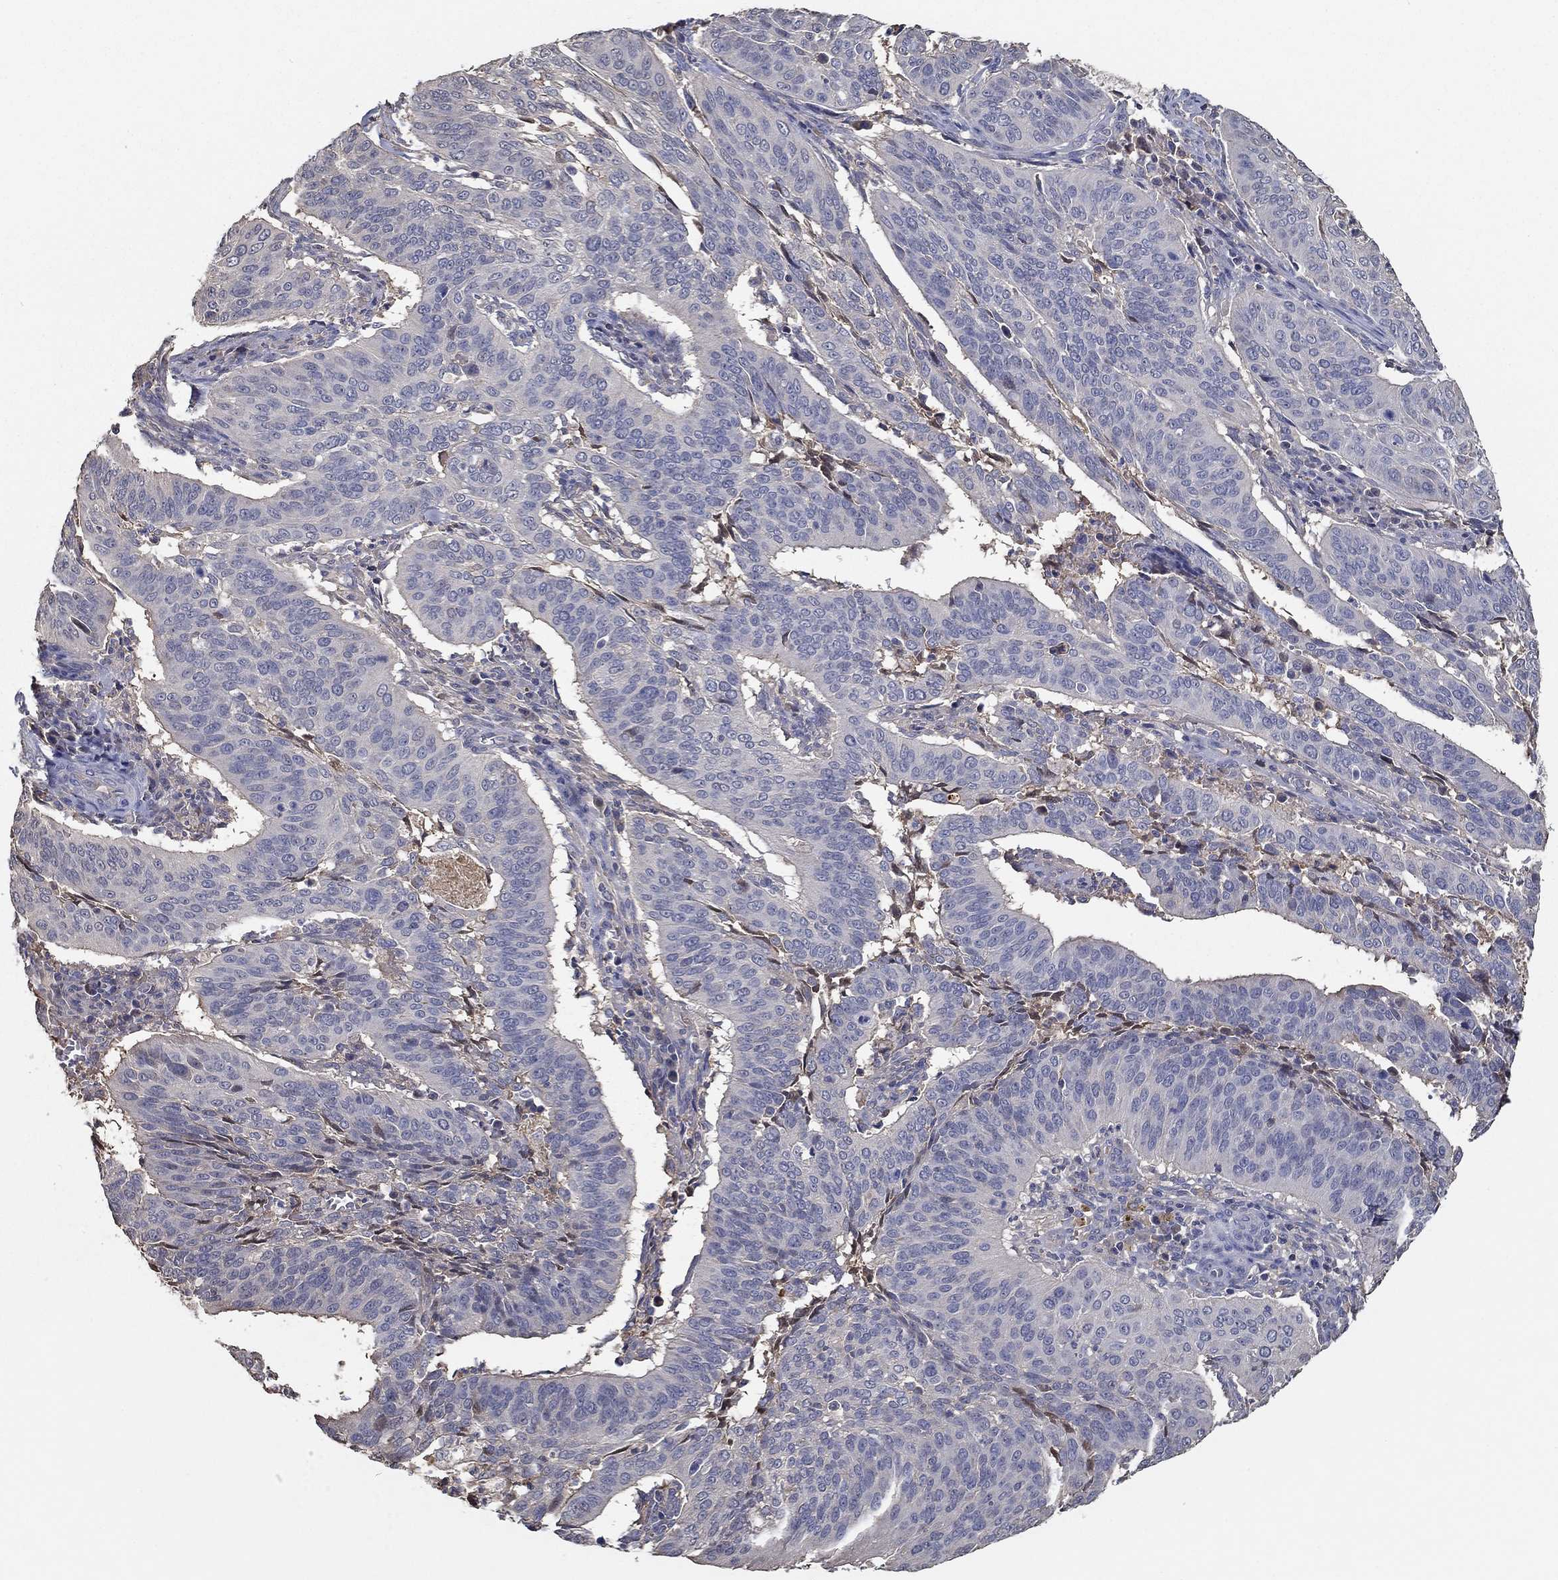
{"staining": {"intensity": "negative", "quantity": "none", "location": "none"}, "tissue": "cervical cancer", "cell_type": "Tumor cells", "image_type": "cancer", "snomed": [{"axis": "morphology", "description": "Normal tissue, NOS"}, {"axis": "morphology", "description": "Squamous cell carcinoma, NOS"}, {"axis": "topography", "description": "Cervix"}], "caption": "Protein analysis of cervical cancer (squamous cell carcinoma) exhibits no significant staining in tumor cells.", "gene": "IL10", "patient": {"sex": "female", "age": 39}}